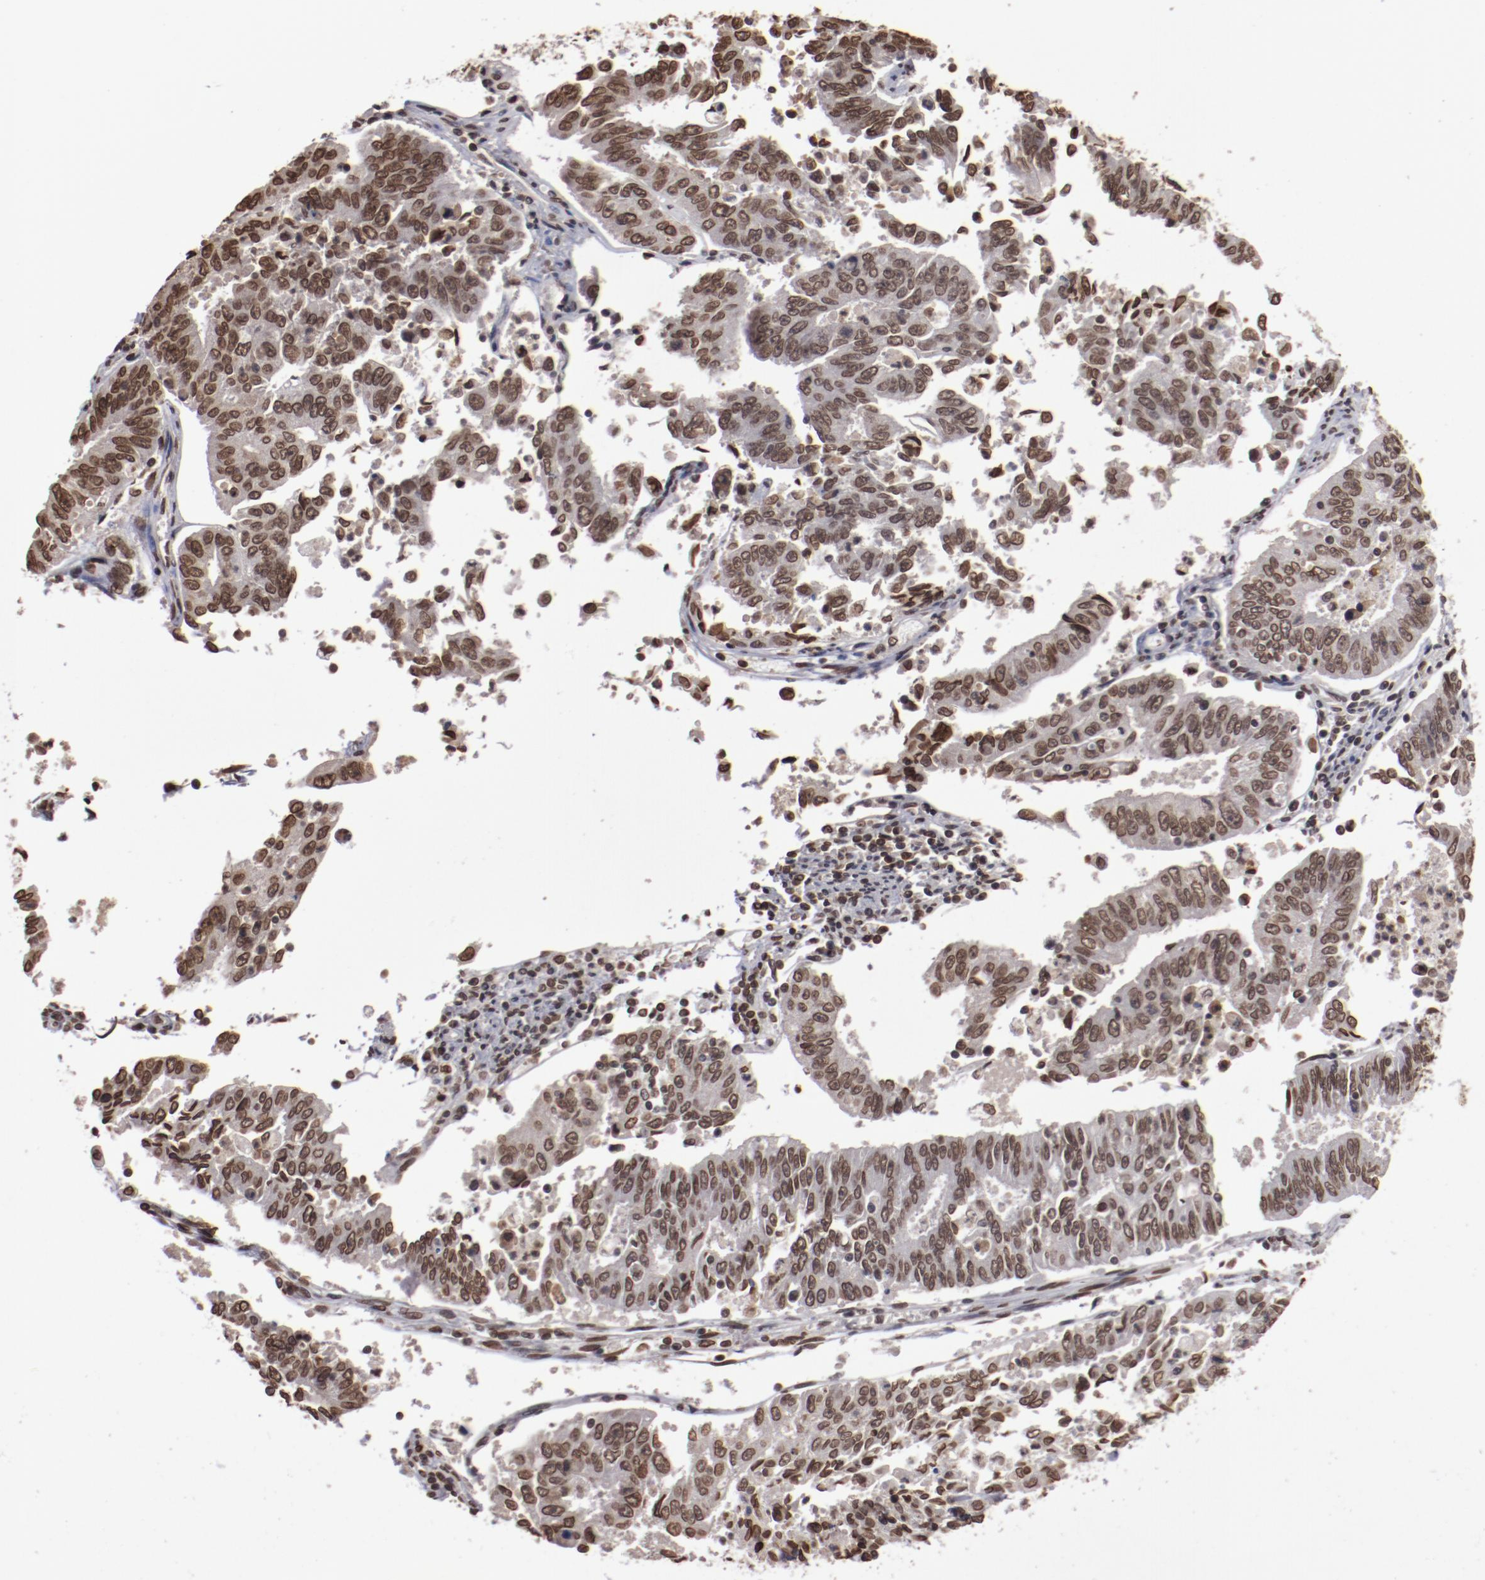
{"staining": {"intensity": "strong", "quantity": ">75%", "location": "nuclear"}, "tissue": "endometrial cancer", "cell_type": "Tumor cells", "image_type": "cancer", "snomed": [{"axis": "morphology", "description": "Adenocarcinoma, NOS"}, {"axis": "topography", "description": "Endometrium"}], "caption": "Protein analysis of endometrial adenocarcinoma tissue demonstrates strong nuclear expression in approximately >75% of tumor cells.", "gene": "AKT1", "patient": {"sex": "female", "age": 42}}